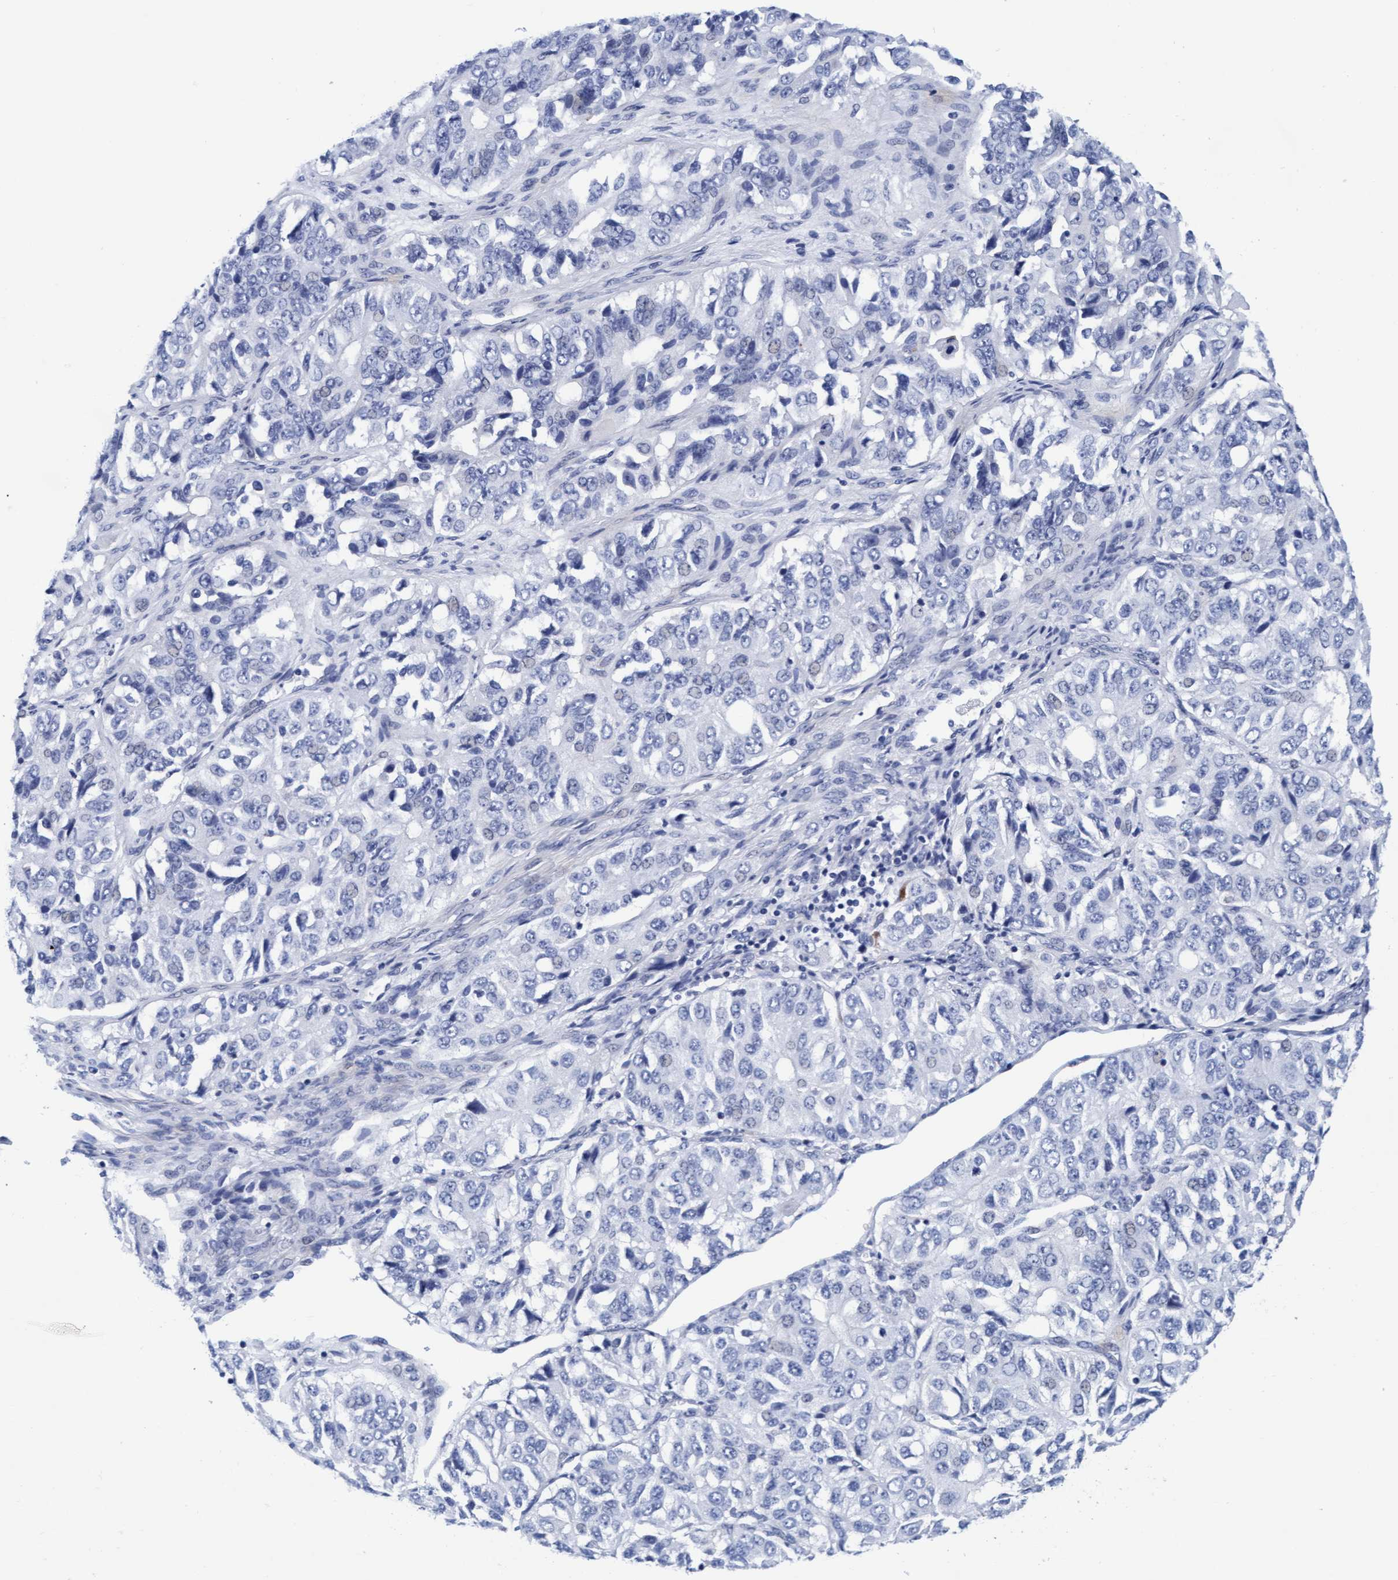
{"staining": {"intensity": "negative", "quantity": "none", "location": "none"}, "tissue": "ovarian cancer", "cell_type": "Tumor cells", "image_type": "cancer", "snomed": [{"axis": "morphology", "description": "Carcinoma, endometroid"}, {"axis": "topography", "description": "Ovary"}], "caption": "Tumor cells are negative for protein expression in human endometroid carcinoma (ovarian). (DAB (3,3'-diaminobenzidine) immunohistochemistry visualized using brightfield microscopy, high magnification).", "gene": "ARSG", "patient": {"sex": "female", "age": 51}}